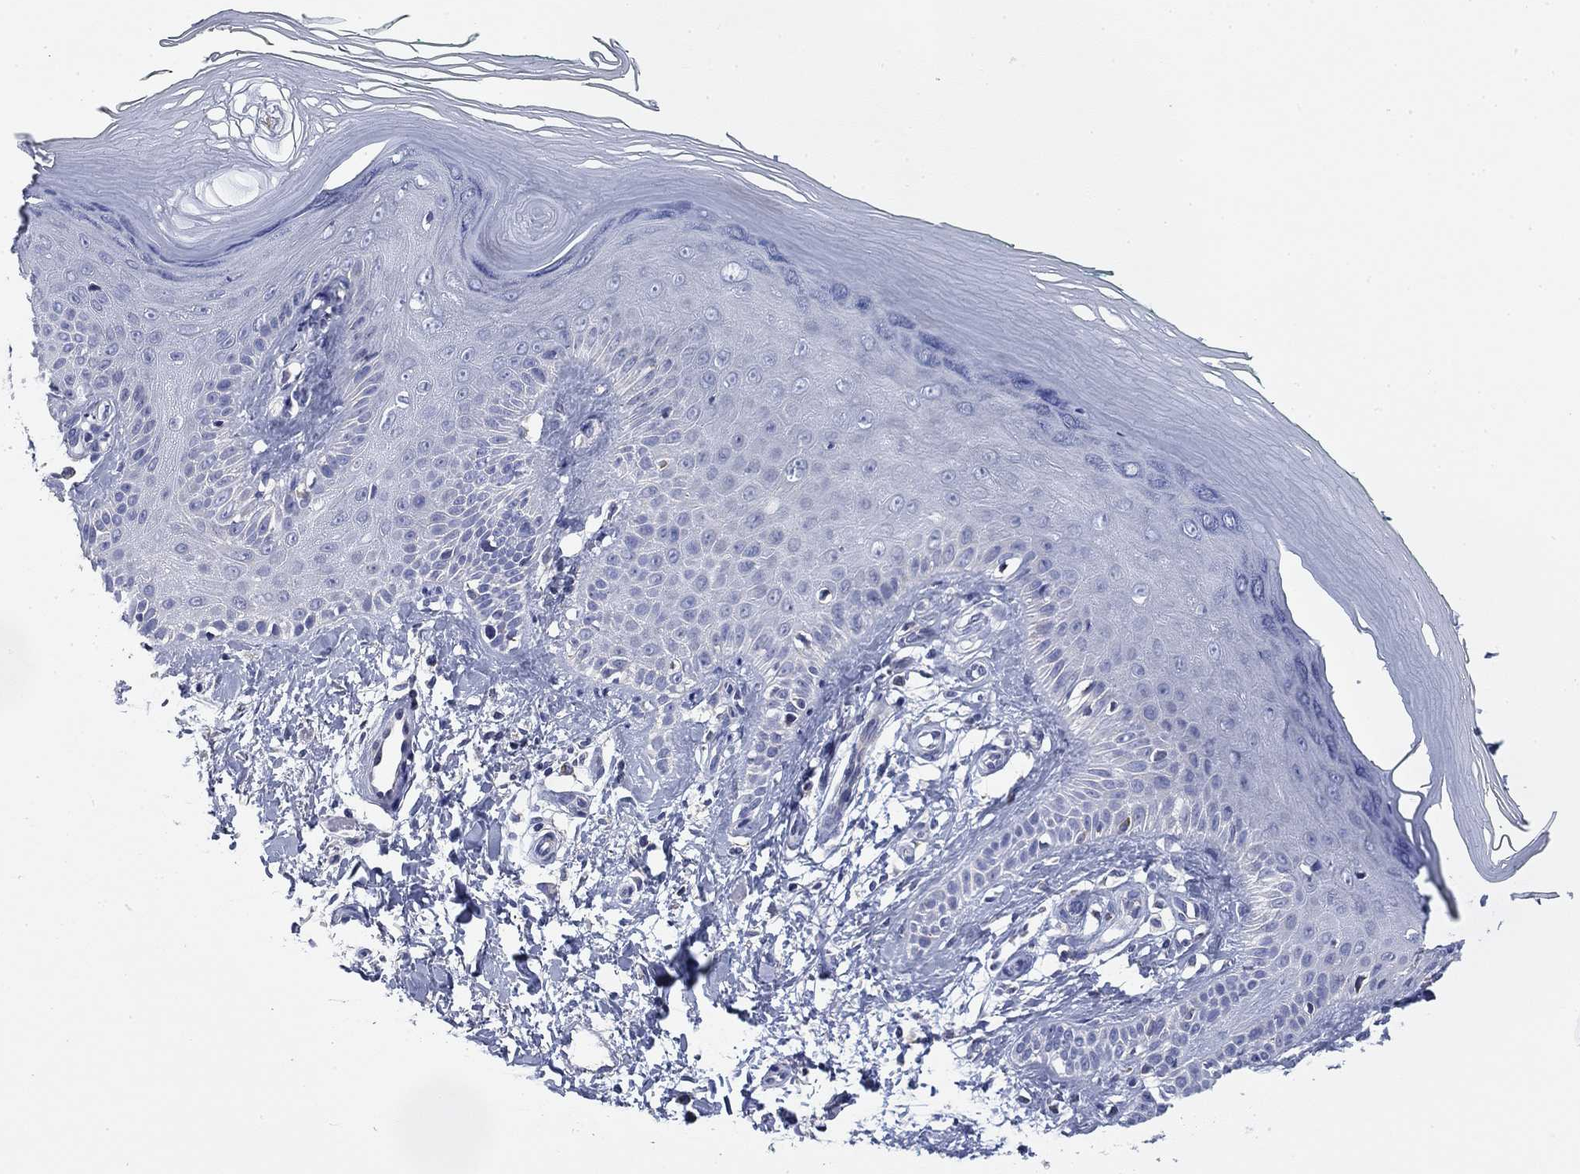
{"staining": {"intensity": "negative", "quantity": "none", "location": "none"}, "tissue": "skin", "cell_type": "Fibroblasts", "image_type": "normal", "snomed": [{"axis": "morphology", "description": "Normal tissue, NOS"}, {"axis": "morphology", "description": "Inflammation, NOS"}, {"axis": "morphology", "description": "Fibrosis, NOS"}, {"axis": "topography", "description": "Skin"}], "caption": "Photomicrograph shows no protein expression in fibroblasts of benign skin.", "gene": "NACAD", "patient": {"sex": "male", "age": 71}}